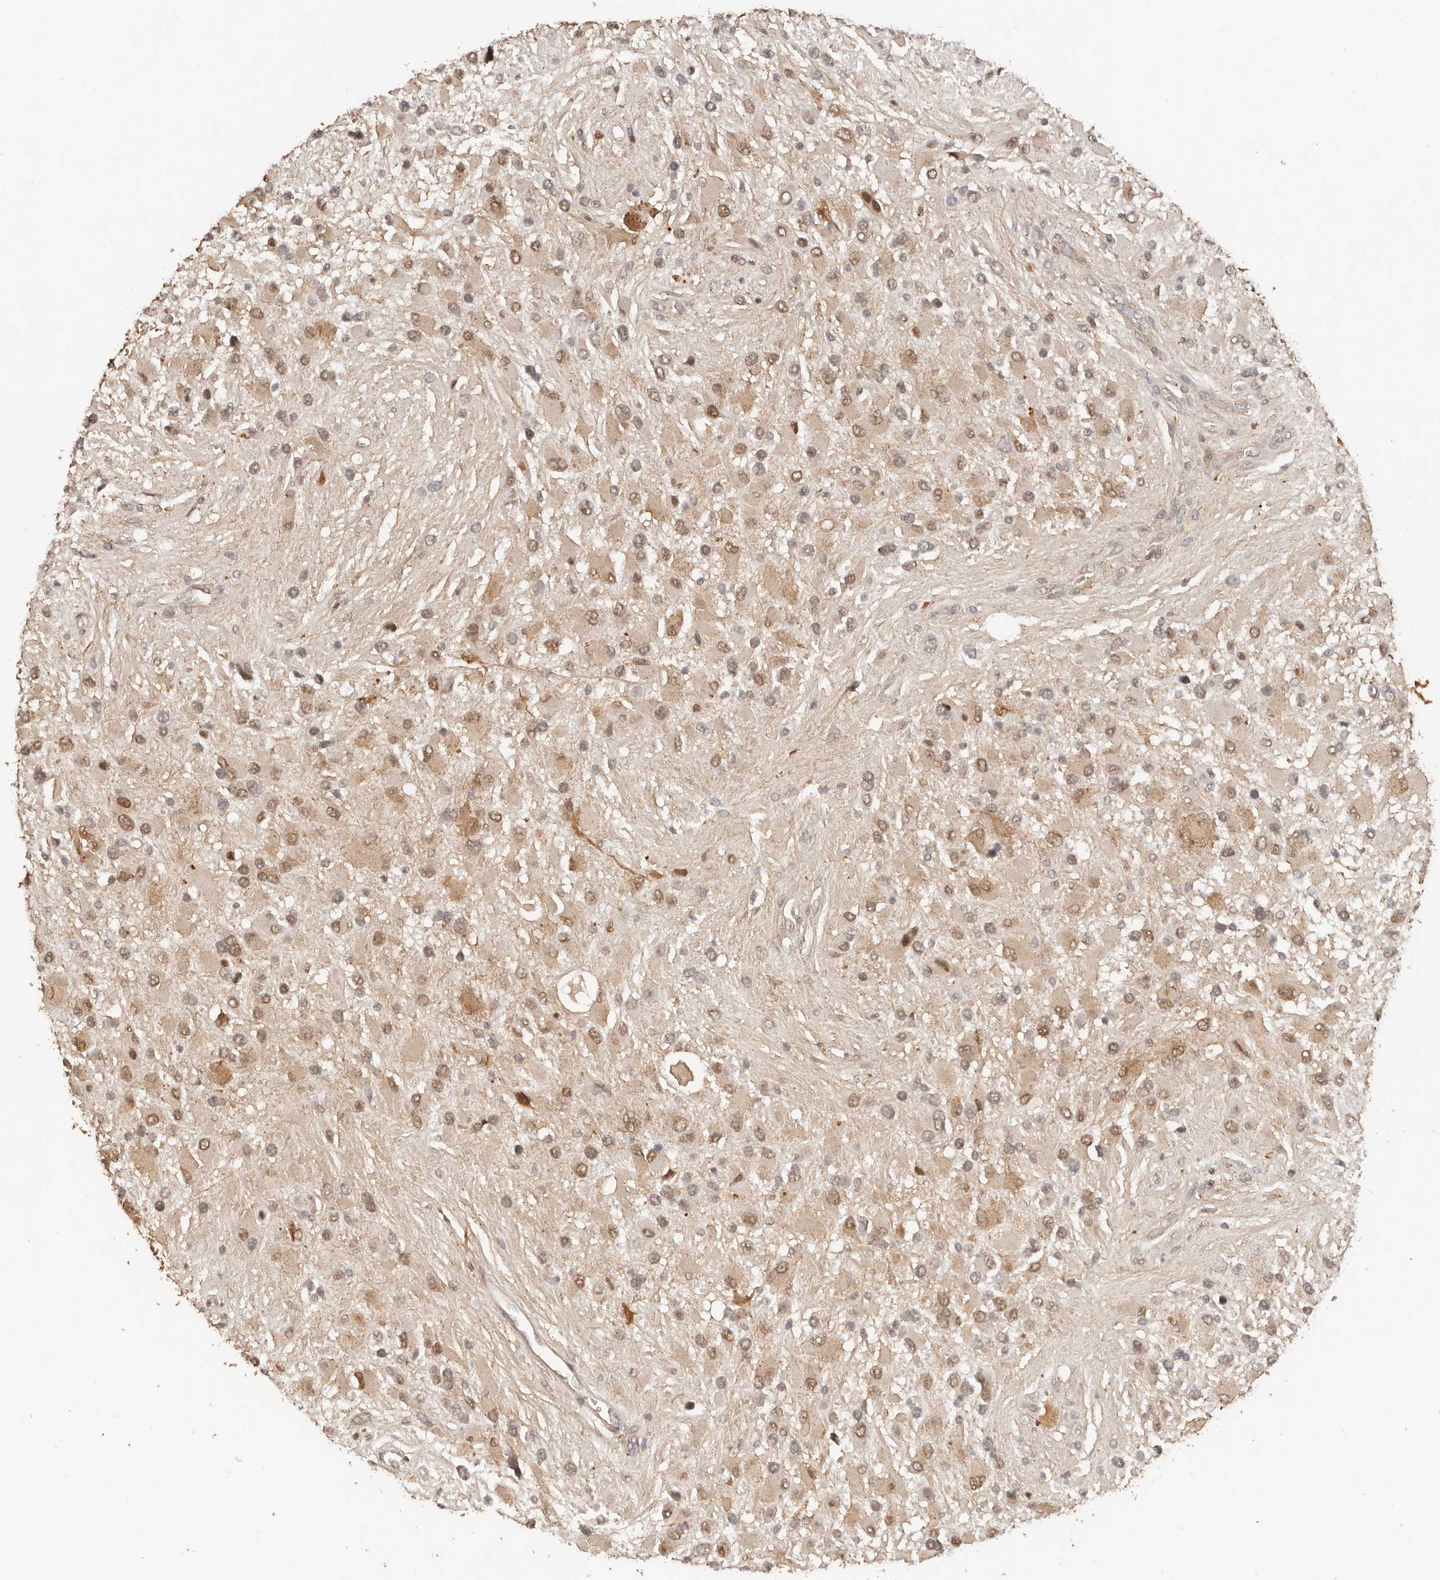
{"staining": {"intensity": "moderate", "quantity": ">75%", "location": "nuclear"}, "tissue": "glioma", "cell_type": "Tumor cells", "image_type": "cancer", "snomed": [{"axis": "morphology", "description": "Glioma, malignant, High grade"}, {"axis": "topography", "description": "Brain"}], "caption": "This photomicrograph reveals IHC staining of human malignant glioma (high-grade), with medium moderate nuclear expression in about >75% of tumor cells.", "gene": "PSMA5", "patient": {"sex": "male", "age": 53}}